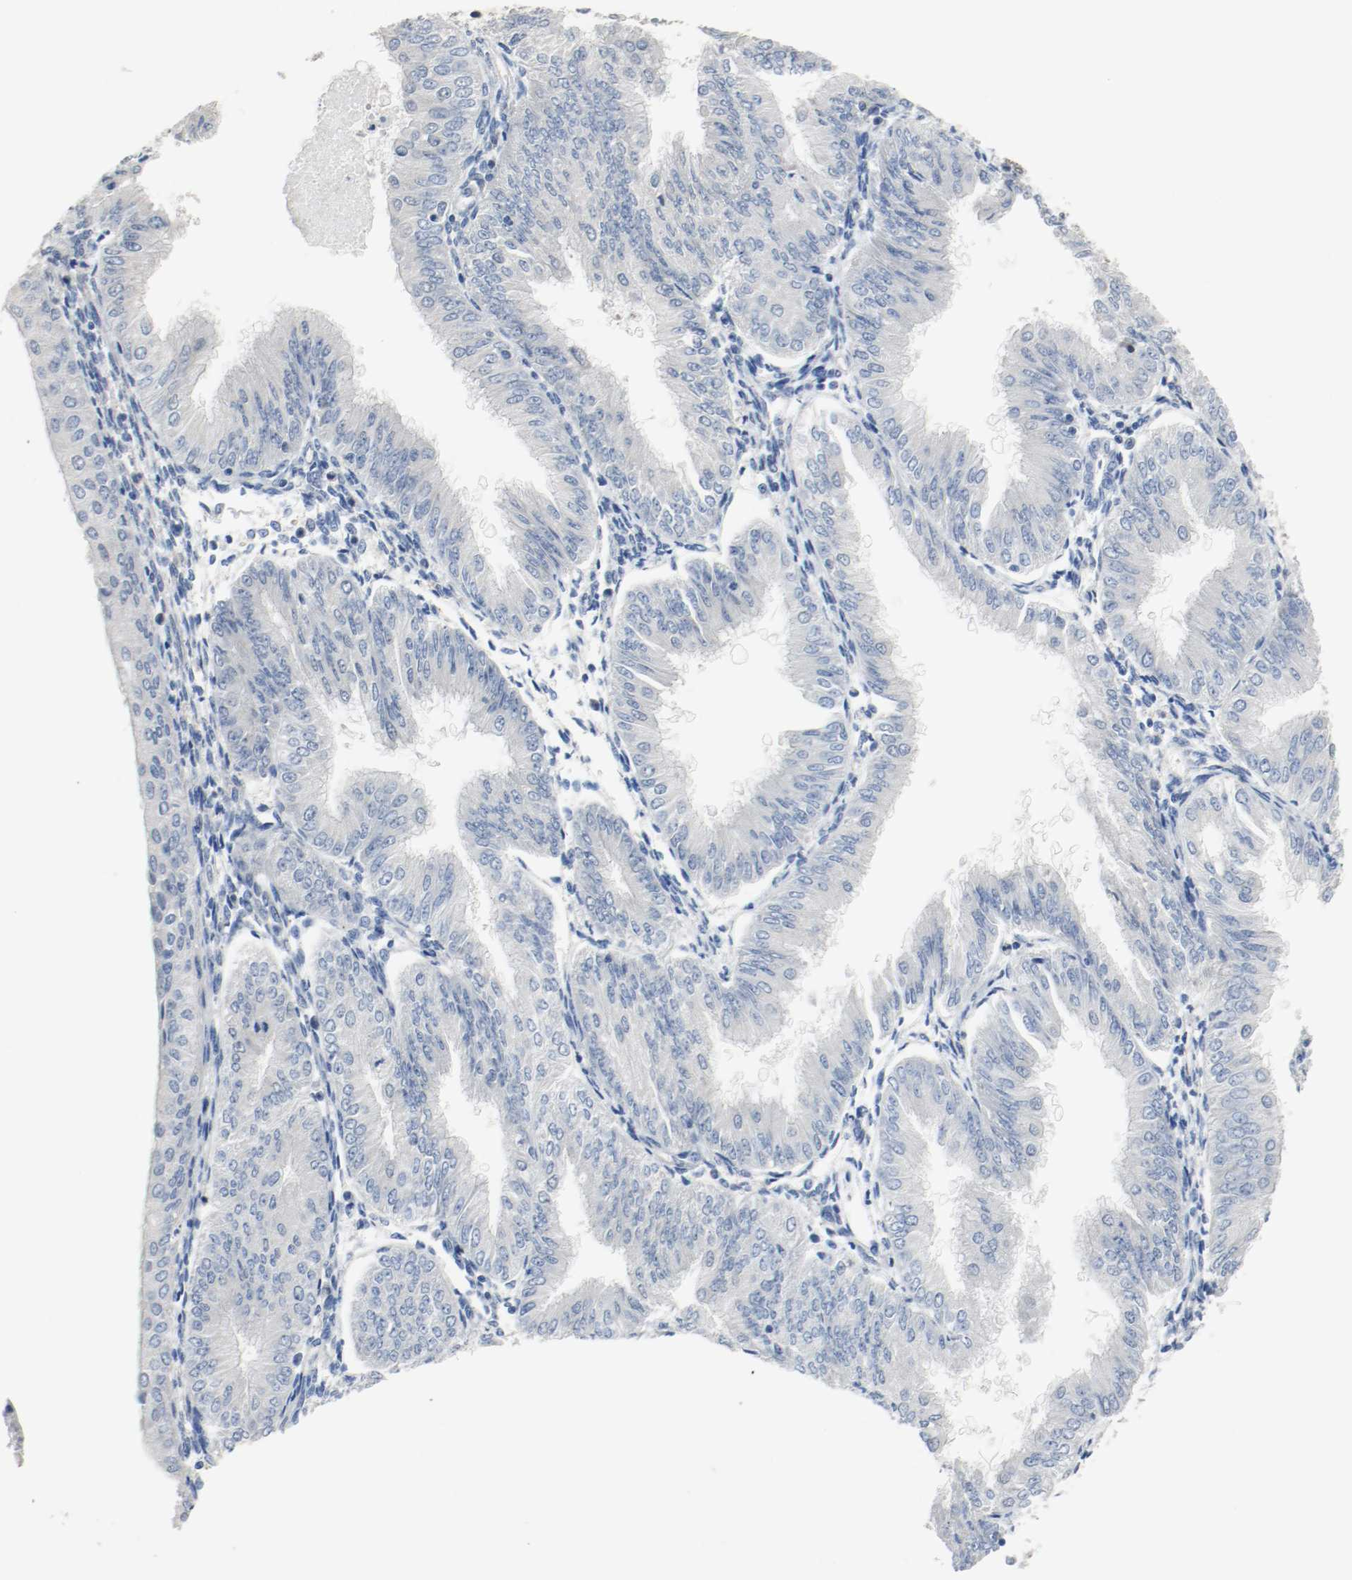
{"staining": {"intensity": "negative", "quantity": "none", "location": "none"}, "tissue": "endometrial cancer", "cell_type": "Tumor cells", "image_type": "cancer", "snomed": [{"axis": "morphology", "description": "Adenocarcinoma, NOS"}, {"axis": "topography", "description": "Endometrium"}], "caption": "A histopathology image of human adenocarcinoma (endometrial) is negative for staining in tumor cells.", "gene": "ASH1L", "patient": {"sex": "female", "age": 53}}